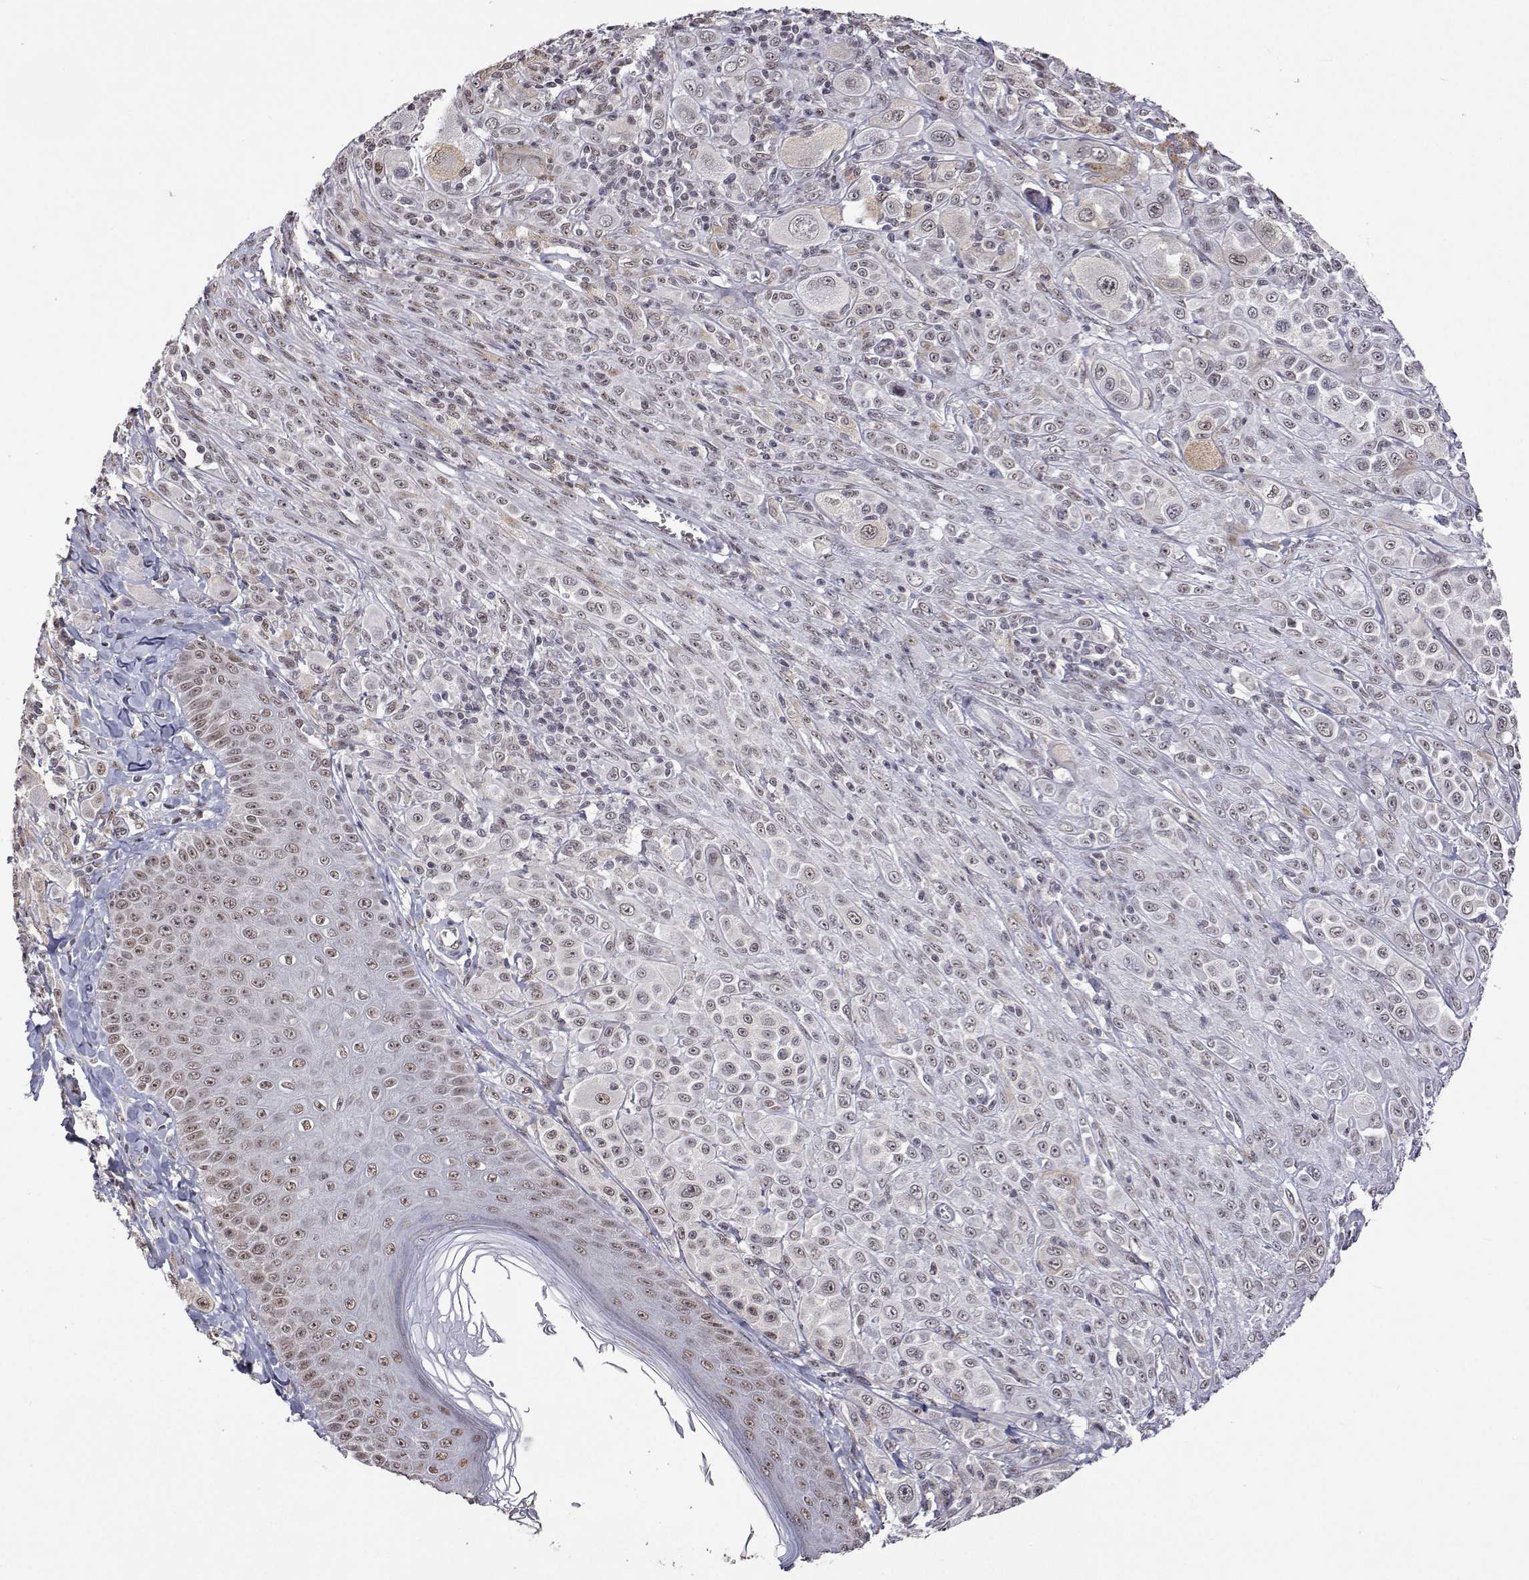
{"staining": {"intensity": "weak", "quantity": "<25%", "location": "cytoplasmic/membranous"}, "tissue": "melanoma", "cell_type": "Tumor cells", "image_type": "cancer", "snomed": [{"axis": "morphology", "description": "Malignant melanoma, NOS"}, {"axis": "topography", "description": "Skin"}], "caption": "There is no significant positivity in tumor cells of malignant melanoma.", "gene": "HNRNPA0", "patient": {"sex": "male", "age": 67}}